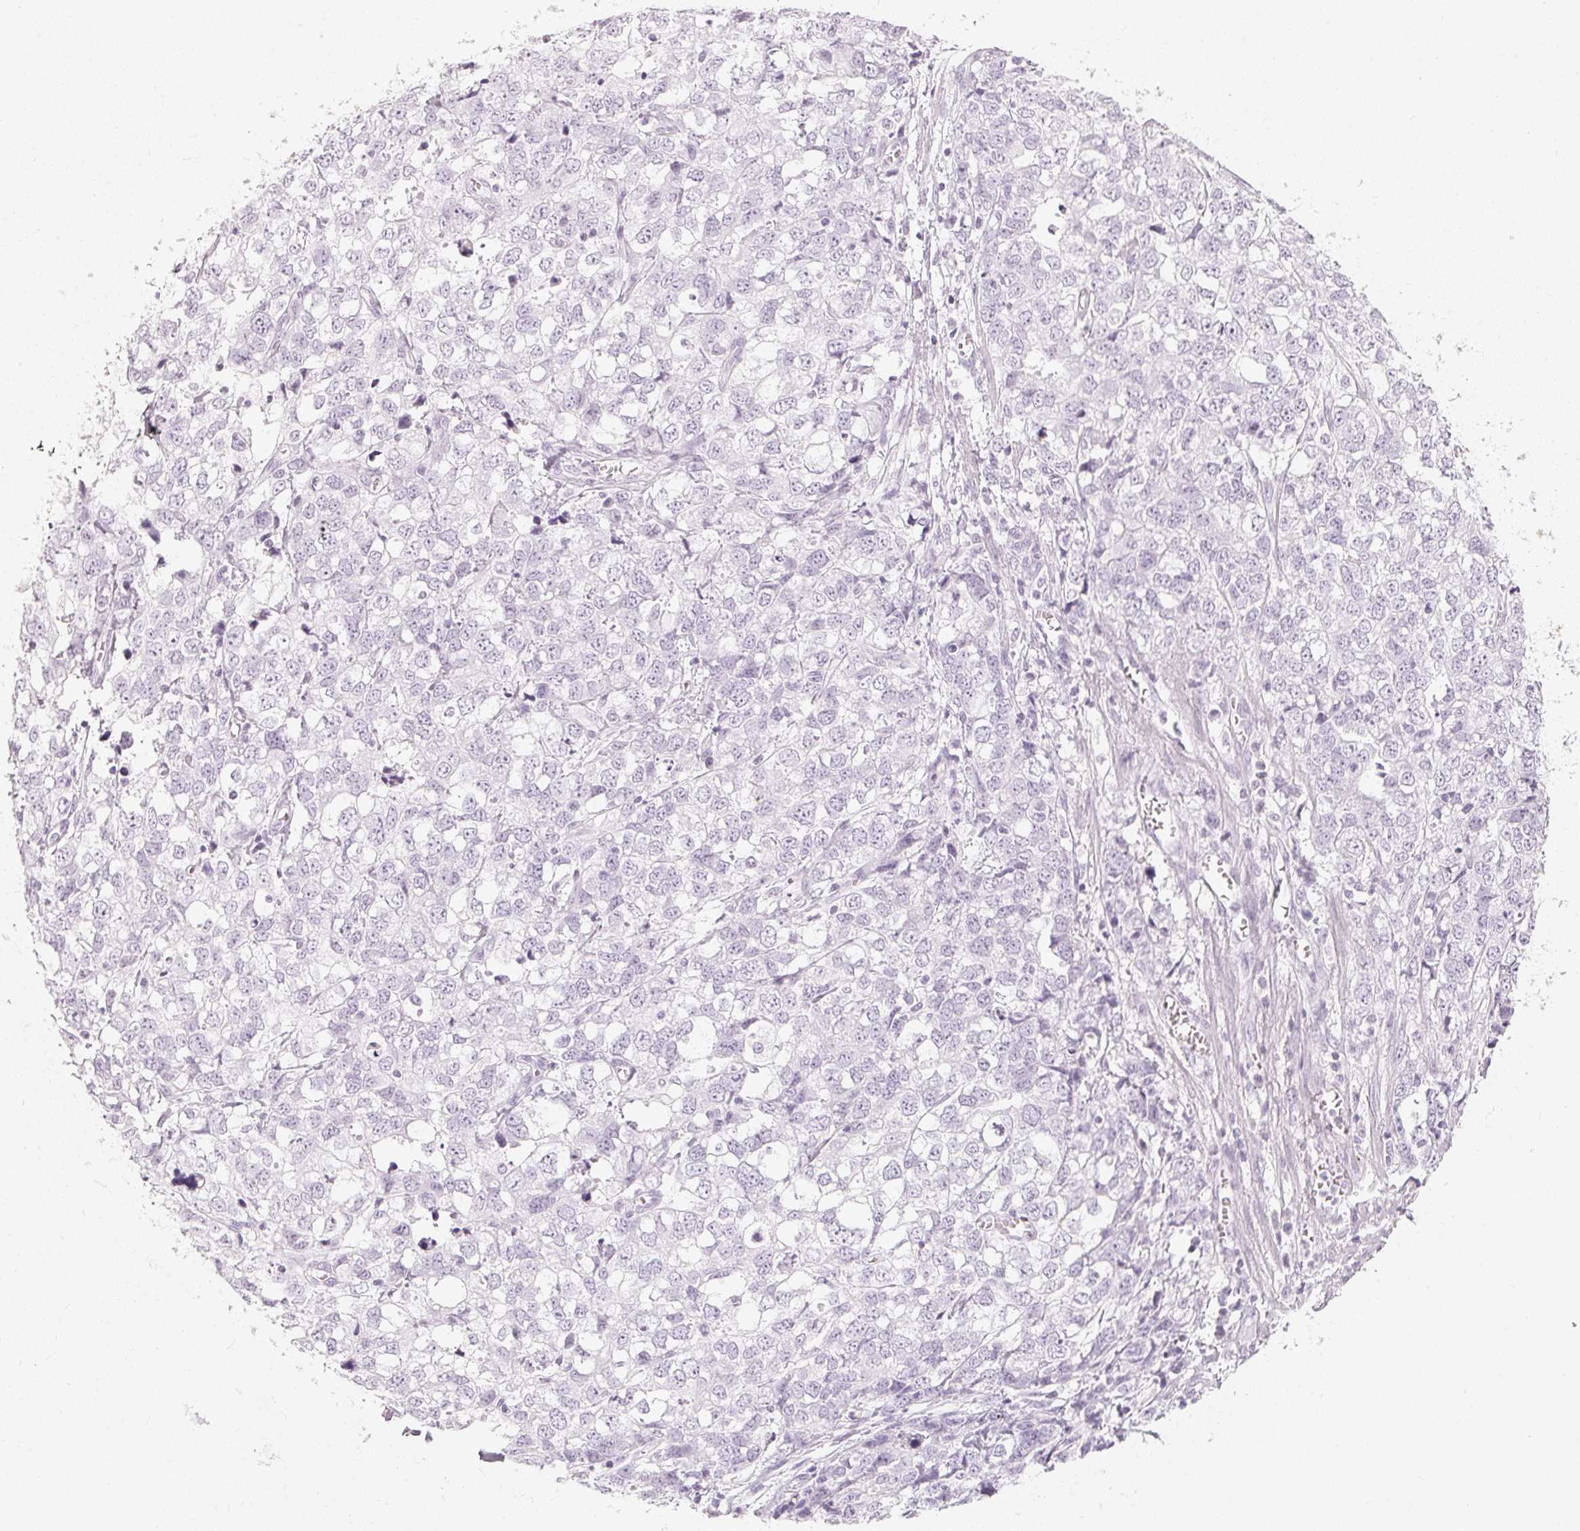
{"staining": {"intensity": "negative", "quantity": "none", "location": "none"}, "tissue": "stomach cancer", "cell_type": "Tumor cells", "image_type": "cancer", "snomed": [{"axis": "morphology", "description": "Adenocarcinoma, NOS"}, {"axis": "topography", "description": "Stomach, upper"}], "caption": "Immunohistochemical staining of adenocarcinoma (stomach) shows no significant staining in tumor cells. The staining was performed using DAB (3,3'-diaminobenzidine) to visualize the protein expression in brown, while the nuclei were stained in blue with hematoxylin (Magnification: 20x).", "gene": "SLC22A8", "patient": {"sex": "male", "age": 81}}